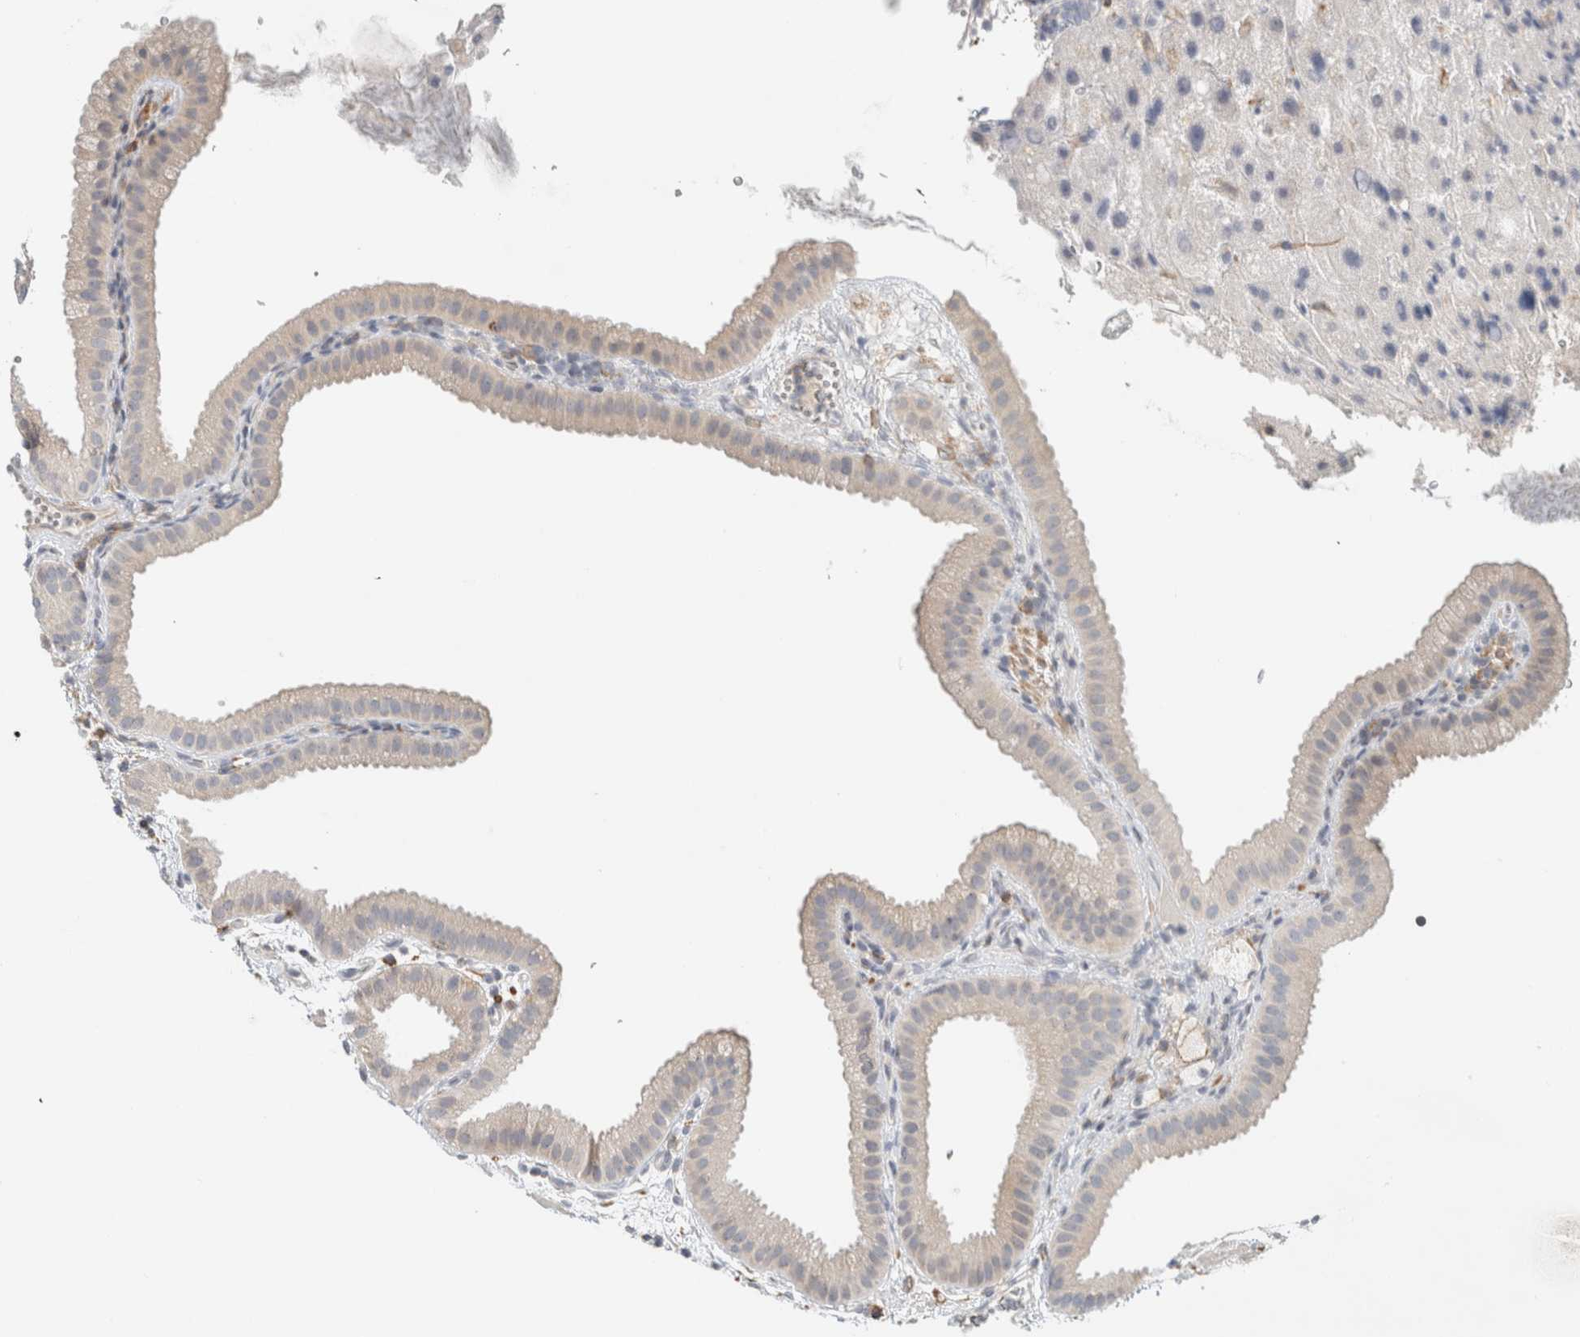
{"staining": {"intensity": "negative", "quantity": "none", "location": "none"}, "tissue": "gallbladder", "cell_type": "Glandular cells", "image_type": "normal", "snomed": [{"axis": "morphology", "description": "Normal tissue, NOS"}, {"axis": "topography", "description": "Gallbladder"}], "caption": "Immunohistochemistry histopathology image of normal gallbladder stained for a protein (brown), which displays no expression in glandular cells.", "gene": "ERCC6L2", "patient": {"sex": "female", "age": 64}}